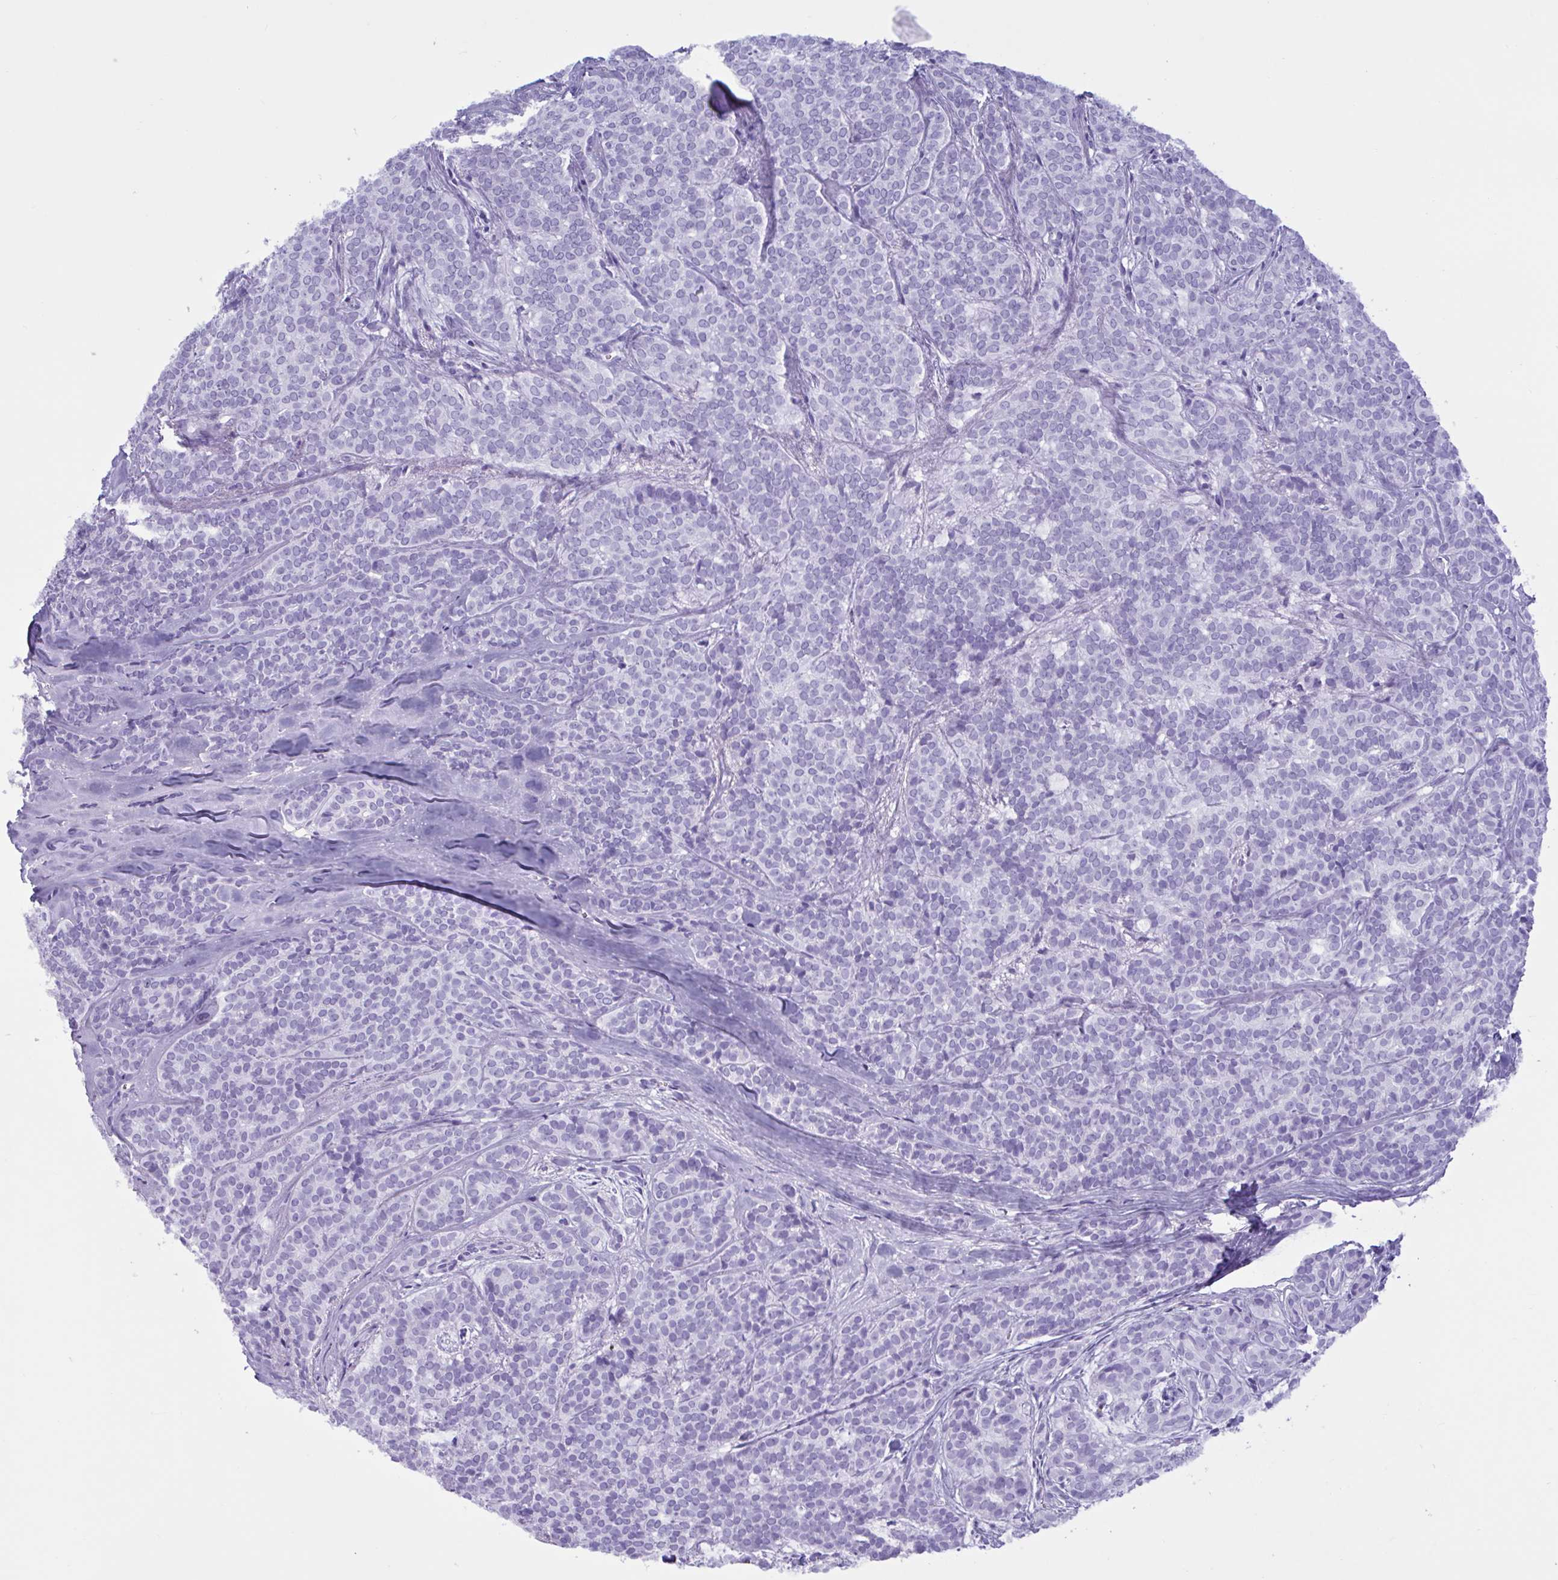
{"staining": {"intensity": "negative", "quantity": "none", "location": "none"}, "tissue": "head and neck cancer", "cell_type": "Tumor cells", "image_type": "cancer", "snomed": [{"axis": "morphology", "description": "Normal tissue, NOS"}, {"axis": "morphology", "description": "Adenocarcinoma, NOS"}, {"axis": "topography", "description": "Oral tissue"}, {"axis": "topography", "description": "Head-Neck"}], "caption": "The image exhibits no staining of tumor cells in head and neck cancer.", "gene": "MRGPRG", "patient": {"sex": "female", "age": 57}}